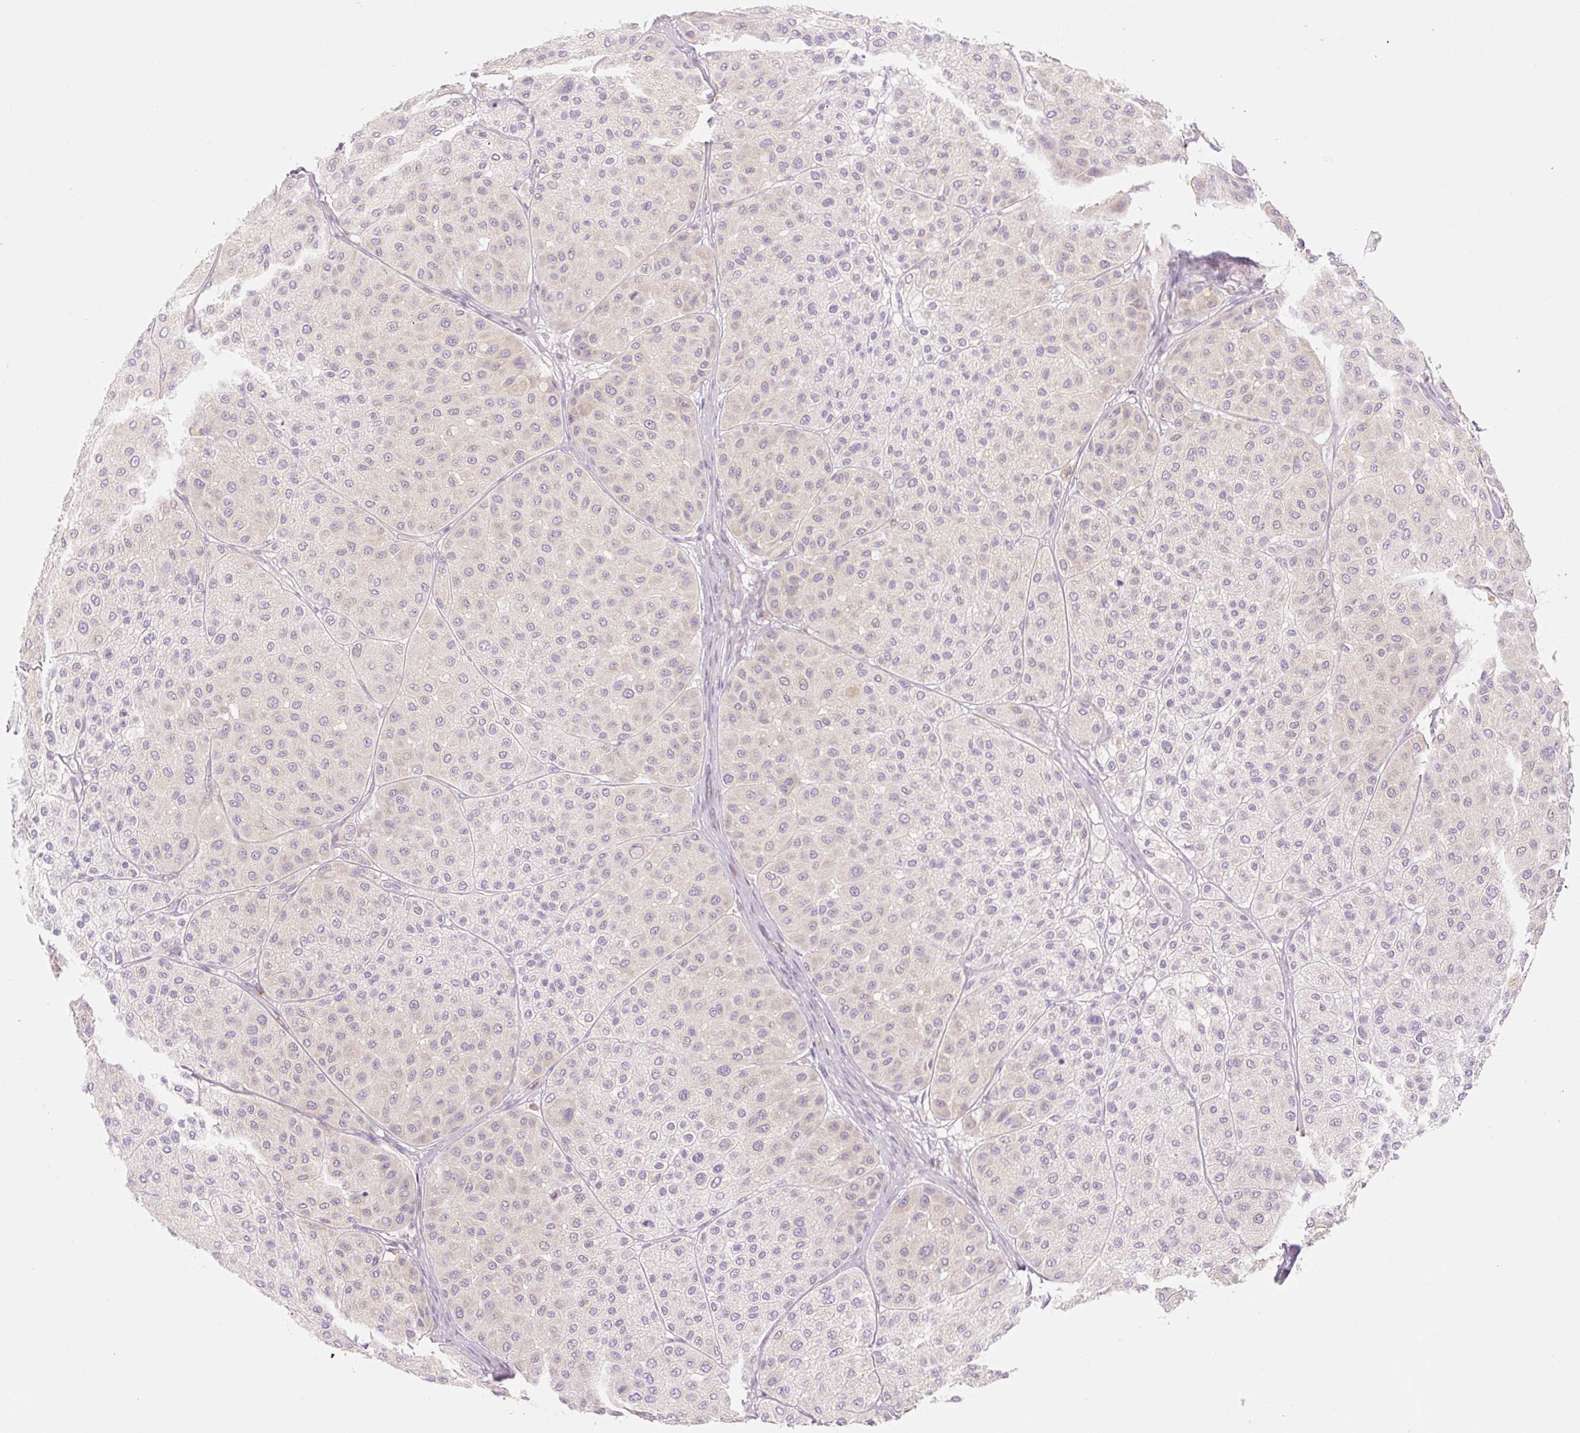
{"staining": {"intensity": "negative", "quantity": "none", "location": "none"}, "tissue": "melanoma", "cell_type": "Tumor cells", "image_type": "cancer", "snomed": [{"axis": "morphology", "description": "Malignant melanoma, Metastatic site"}, {"axis": "topography", "description": "Smooth muscle"}], "caption": "IHC photomicrograph of neoplastic tissue: melanoma stained with DAB (3,3'-diaminobenzidine) shows no significant protein staining in tumor cells.", "gene": "MYO1D", "patient": {"sex": "male", "age": 41}}